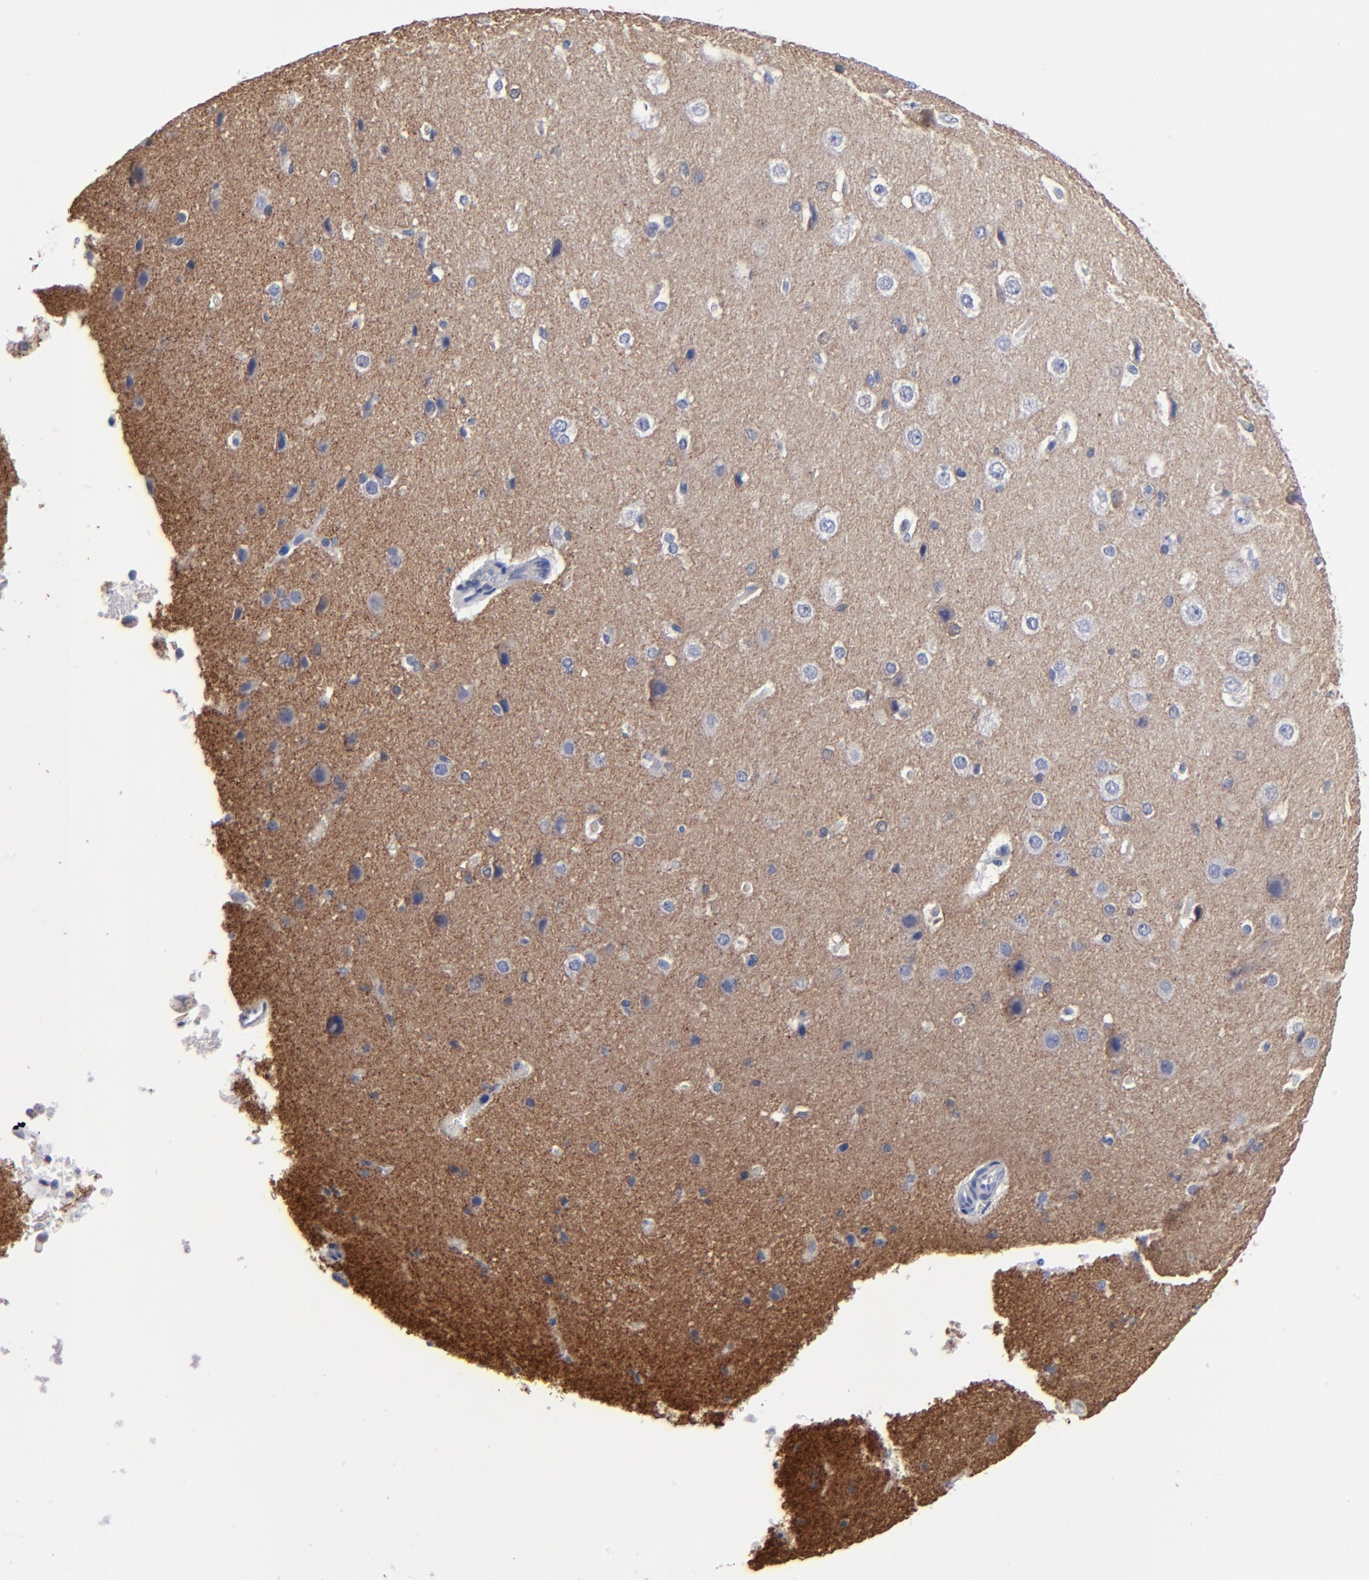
{"staining": {"intensity": "negative", "quantity": "none", "location": "none"}, "tissue": "cerebral cortex", "cell_type": "Endothelial cells", "image_type": "normal", "snomed": [{"axis": "morphology", "description": "Normal tissue, NOS"}, {"axis": "topography", "description": "Cerebral cortex"}], "caption": "A high-resolution micrograph shows immunohistochemistry (IHC) staining of unremarkable cerebral cortex, which shows no significant expression in endothelial cells.", "gene": "RPH3A", "patient": {"sex": "female", "age": 45}}